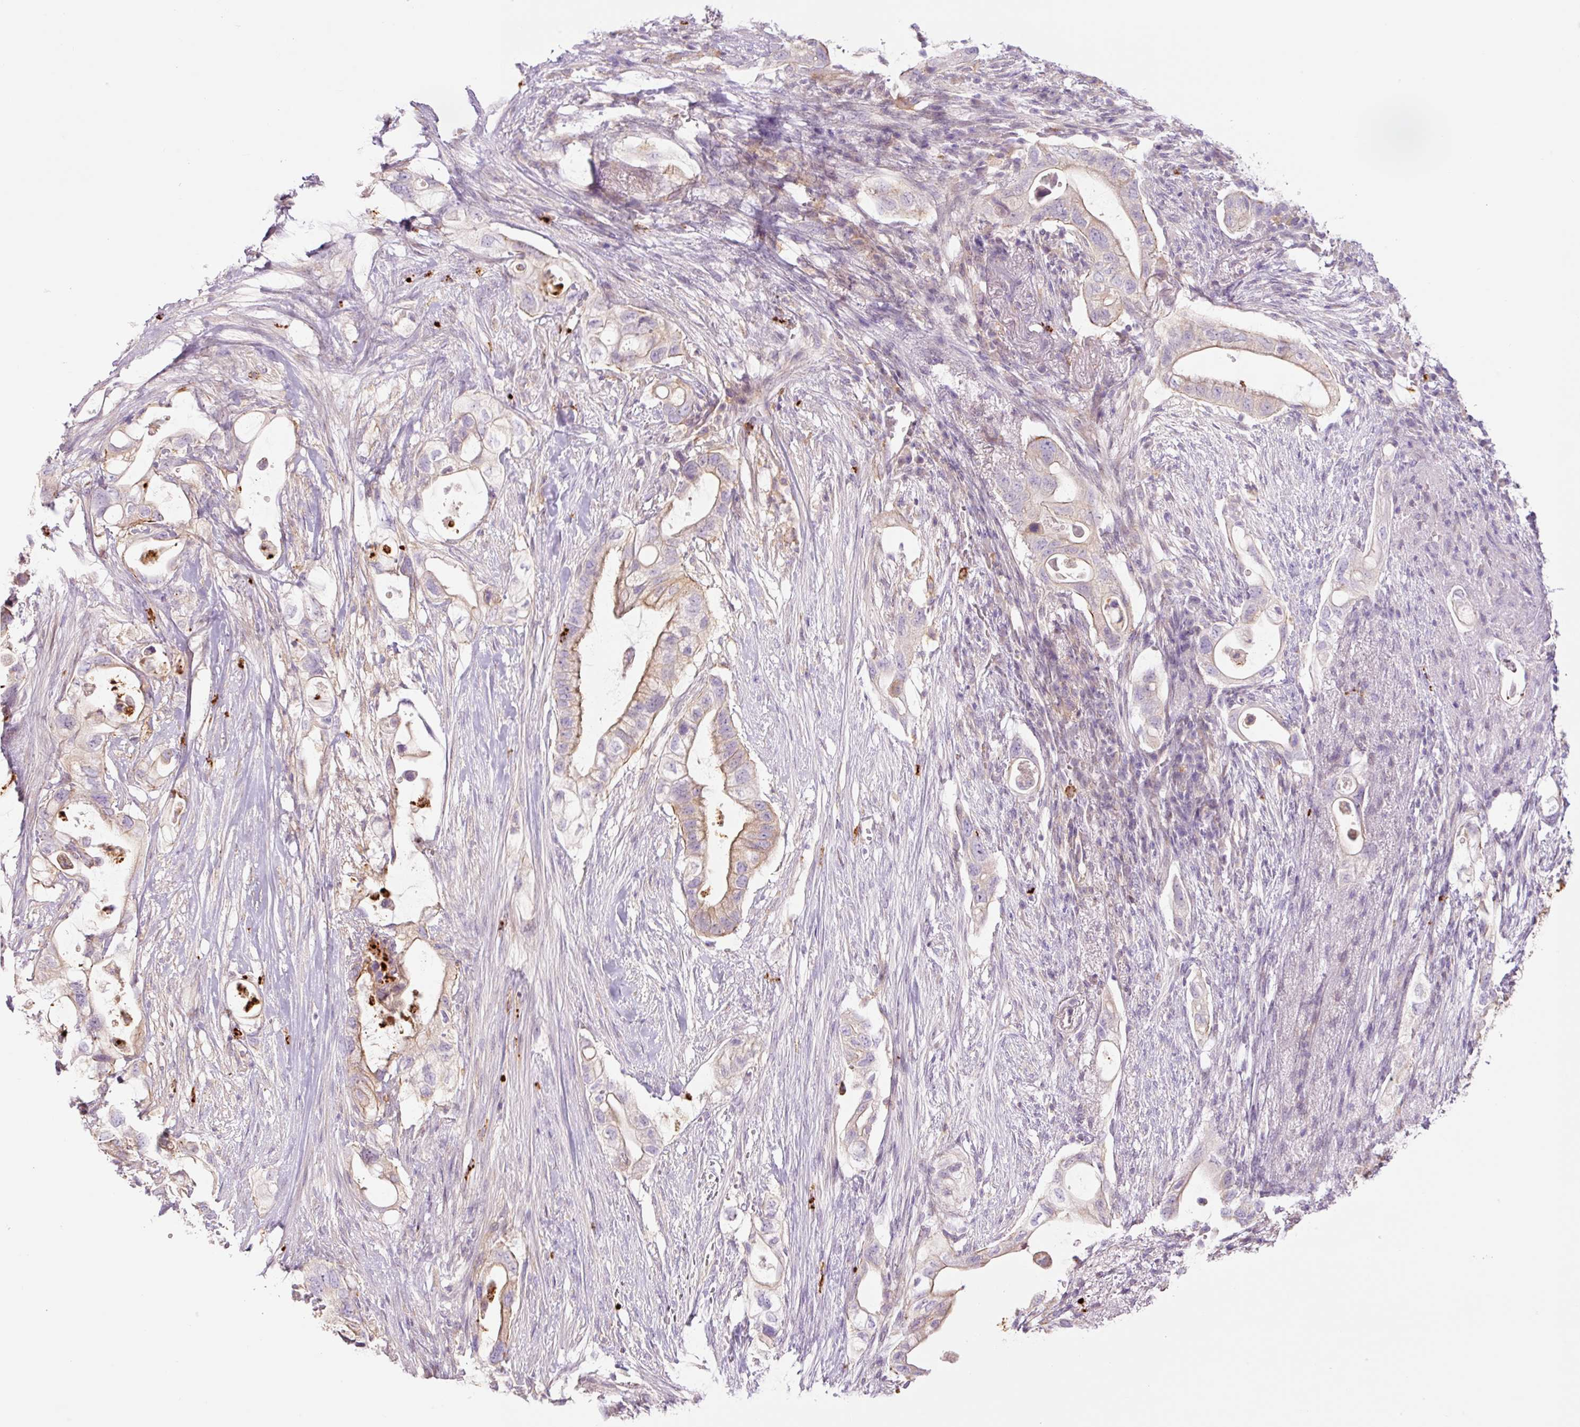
{"staining": {"intensity": "moderate", "quantity": "<25%", "location": "cytoplasmic/membranous"}, "tissue": "pancreatic cancer", "cell_type": "Tumor cells", "image_type": "cancer", "snomed": [{"axis": "morphology", "description": "Adenocarcinoma, NOS"}, {"axis": "topography", "description": "Pancreas"}], "caption": "Immunohistochemical staining of human adenocarcinoma (pancreatic) exhibits low levels of moderate cytoplasmic/membranous protein staining in approximately <25% of tumor cells.", "gene": "SH2D6", "patient": {"sex": "female", "age": 72}}